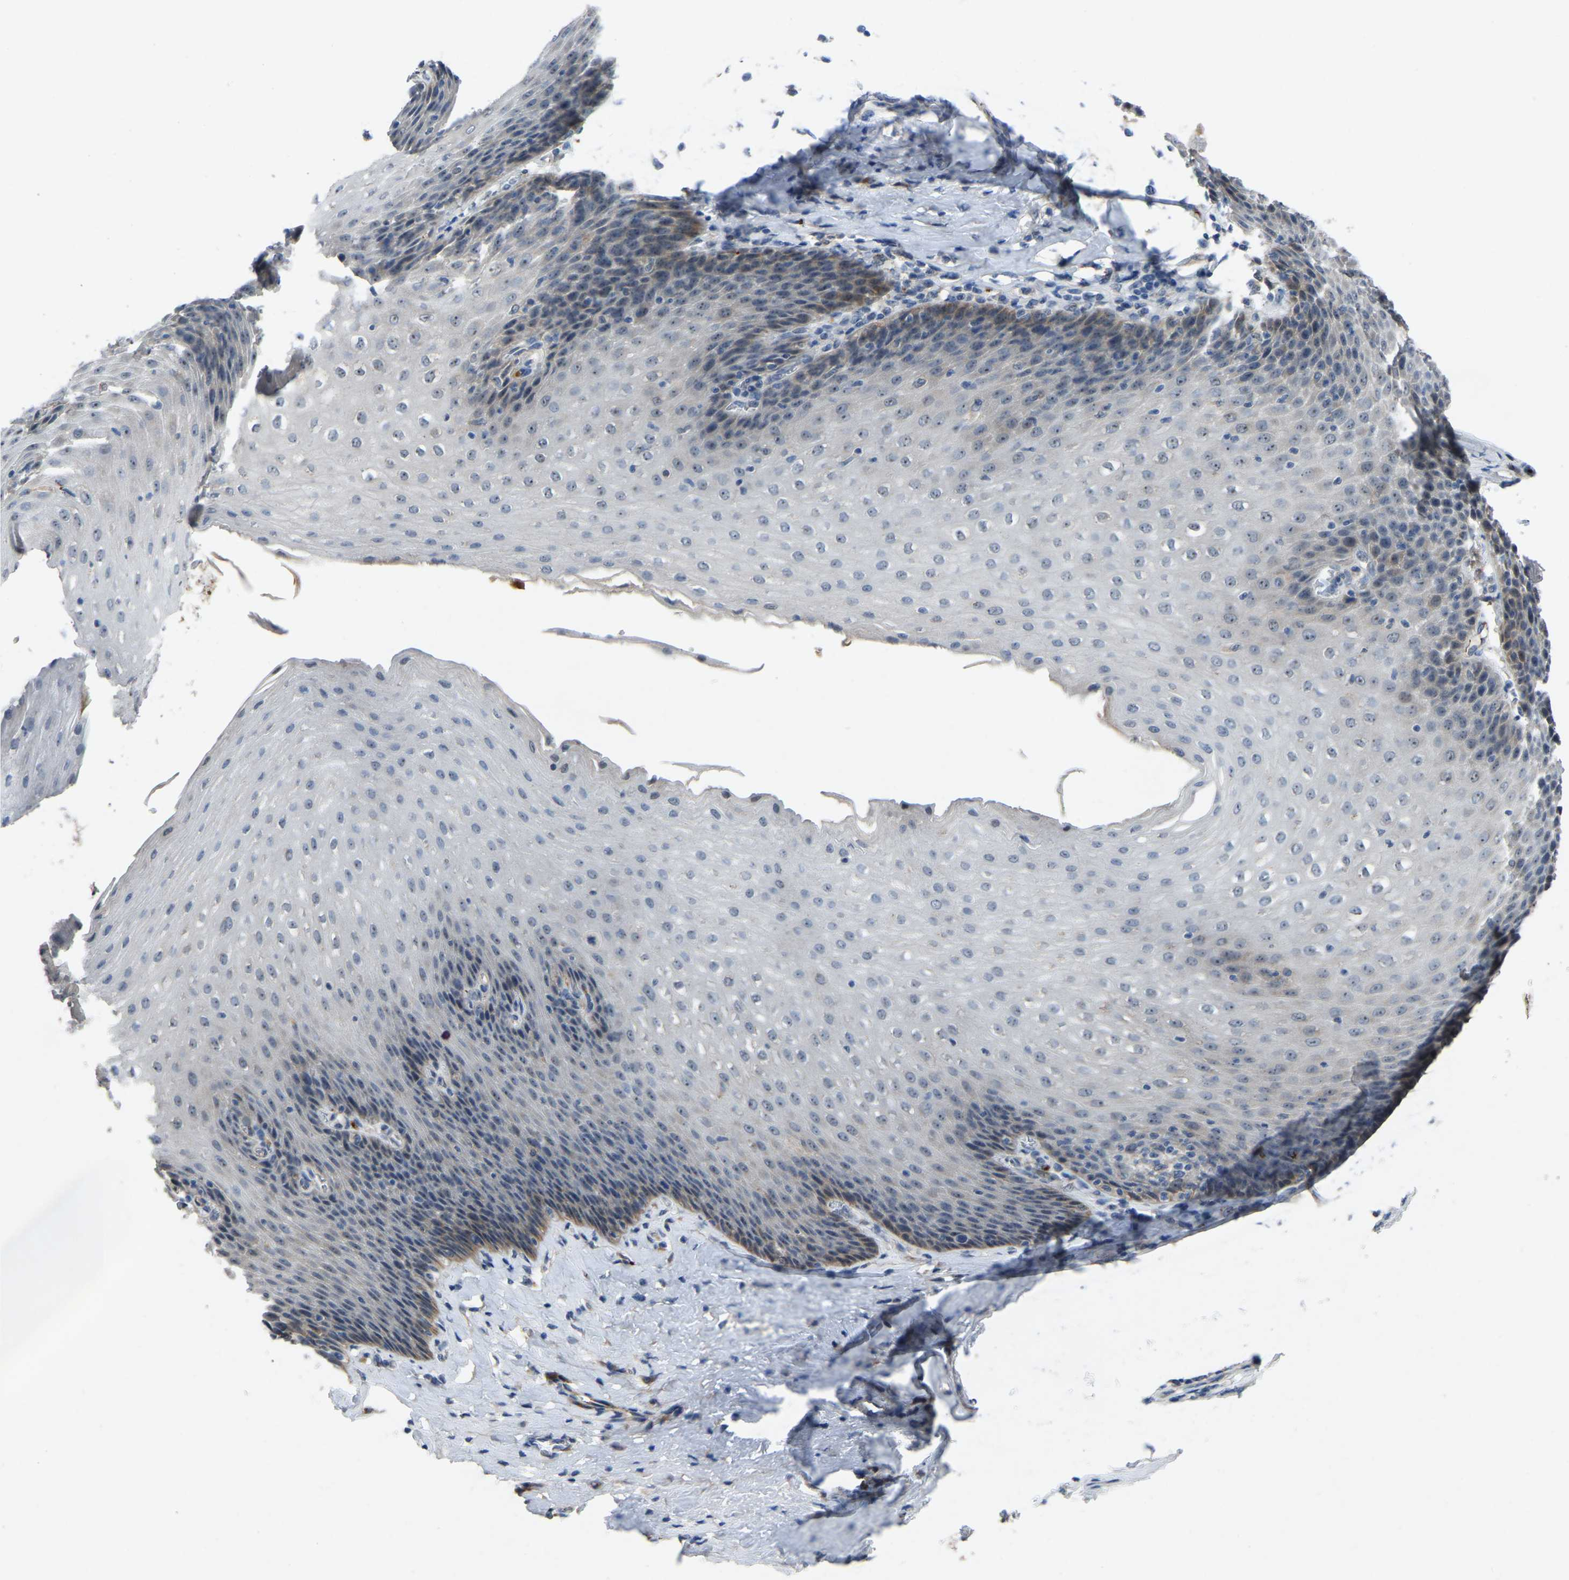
{"staining": {"intensity": "weak", "quantity": "25%-75%", "location": "cytoplasmic/membranous,nuclear"}, "tissue": "esophagus", "cell_type": "Squamous epithelial cells", "image_type": "normal", "snomed": [{"axis": "morphology", "description": "Normal tissue, NOS"}, {"axis": "topography", "description": "Esophagus"}], "caption": "This is an image of immunohistochemistry (IHC) staining of normal esophagus, which shows weak expression in the cytoplasmic/membranous,nuclear of squamous epithelial cells.", "gene": "FHIT", "patient": {"sex": "female", "age": 61}}